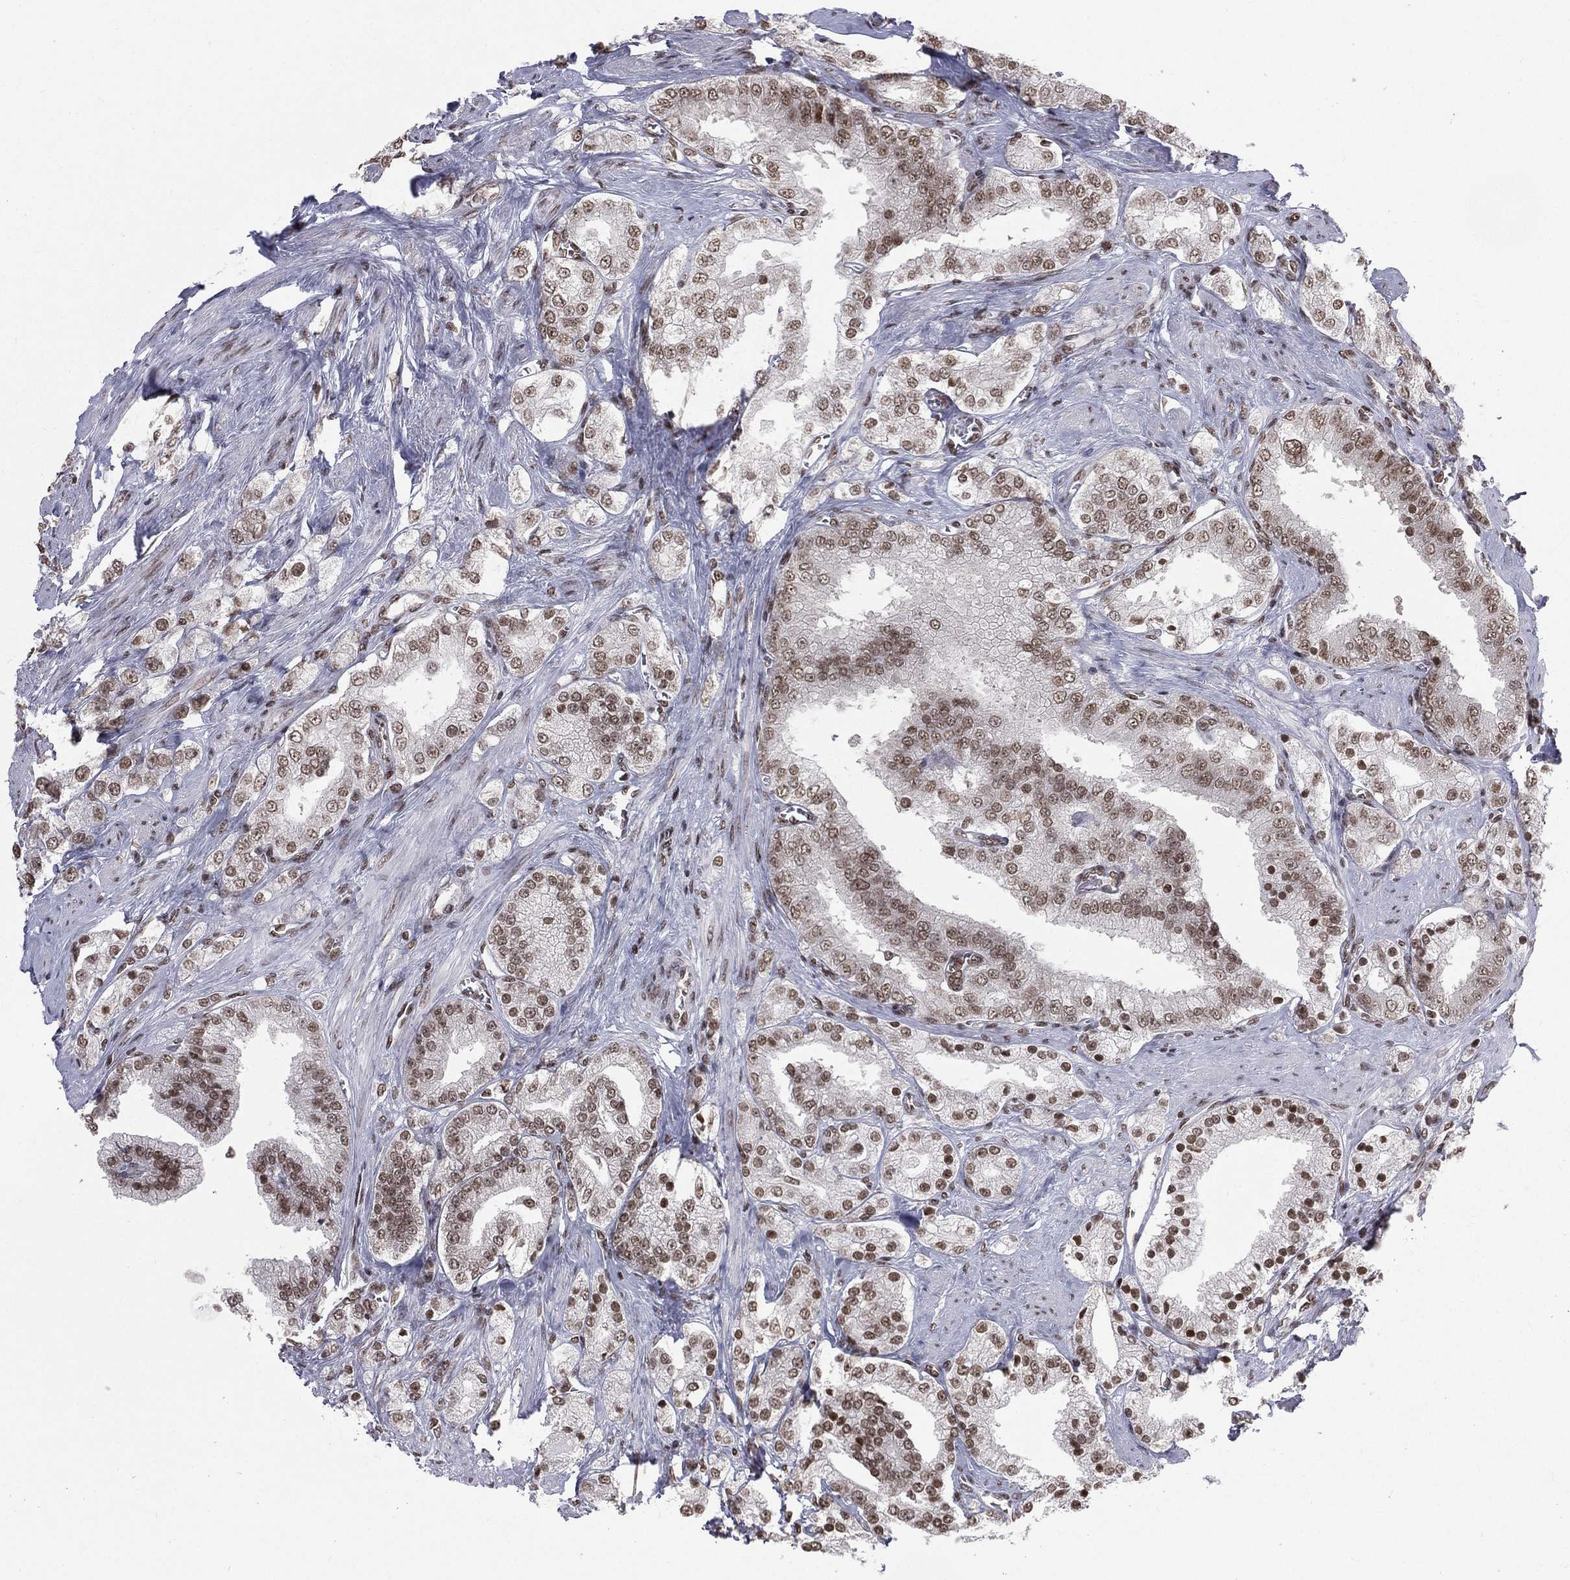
{"staining": {"intensity": "moderate", "quantity": ">75%", "location": "nuclear"}, "tissue": "prostate cancer", "cell_type": "Tumor cells", "image_type": "cancer", "snomed": [{"axis": "morphology", "description": "Adenocarcinoma, NOS"}, {"axis": "topography", "description": "Prostate and seminal vesicle, NOS"}, {"axis": "topography", "description": "Prostate"}], "caption": "IHC photomicrograph of human prostate adenocarcinoma stained for a protein (brown), which reveals medium levels of moderate nuclear staining in about >75% of tumor cells.", "gene": "RFX7", "patient": {"sex": "male", "age": 67}}